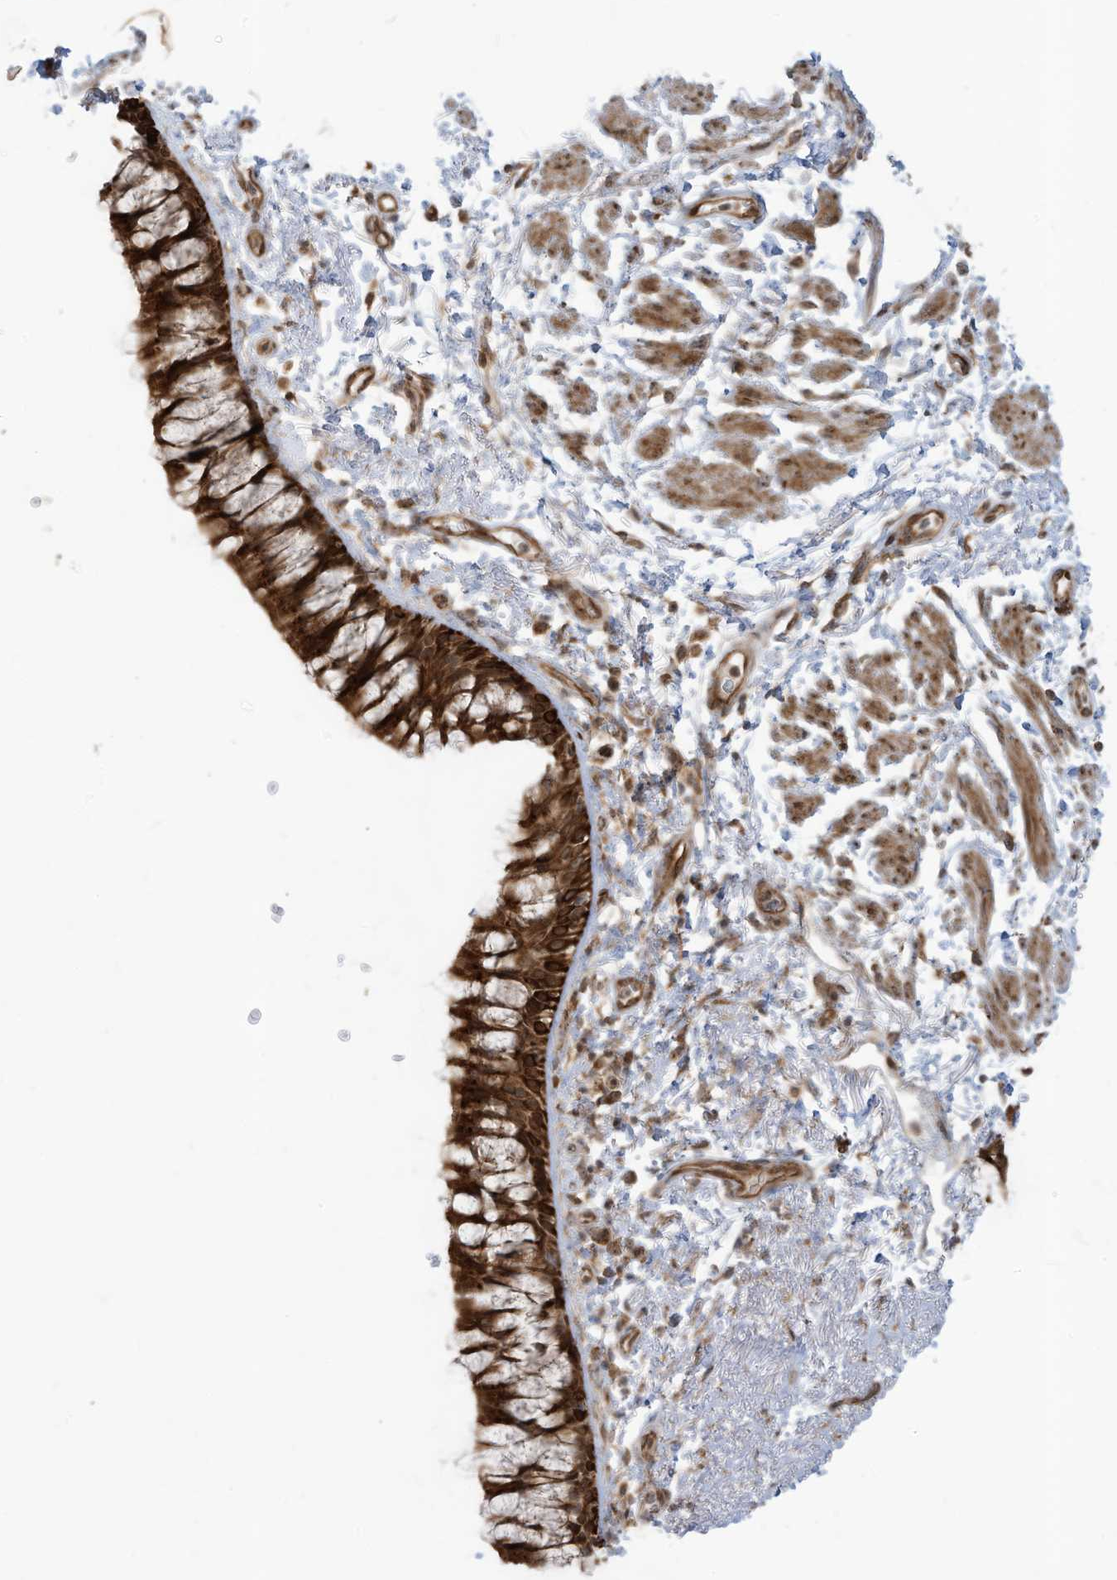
{"staining": {"intensity": "strong", "quantity": ">75%", "location": "cytoplasmic/membranous"}, "tissue": "bronchus", "cell_type": "Respiratory epithelial cells", "image_type": "normal", "snomed": [{"axis": "morphology", "description": "Normal tissue, NOS"}, {"axis": "topography", "description": "Cartilage tissue"}, {"axis": "topography", "description": "Bronchus"}], "caption": "Strong cytoplasmic/membranous staining for a protein is appreciated in about >75% of respiratory epithelial cells of normal bronchus using IHC.", "gene": "TRIM67", "patient": {"sex": "female", "age": 73}}